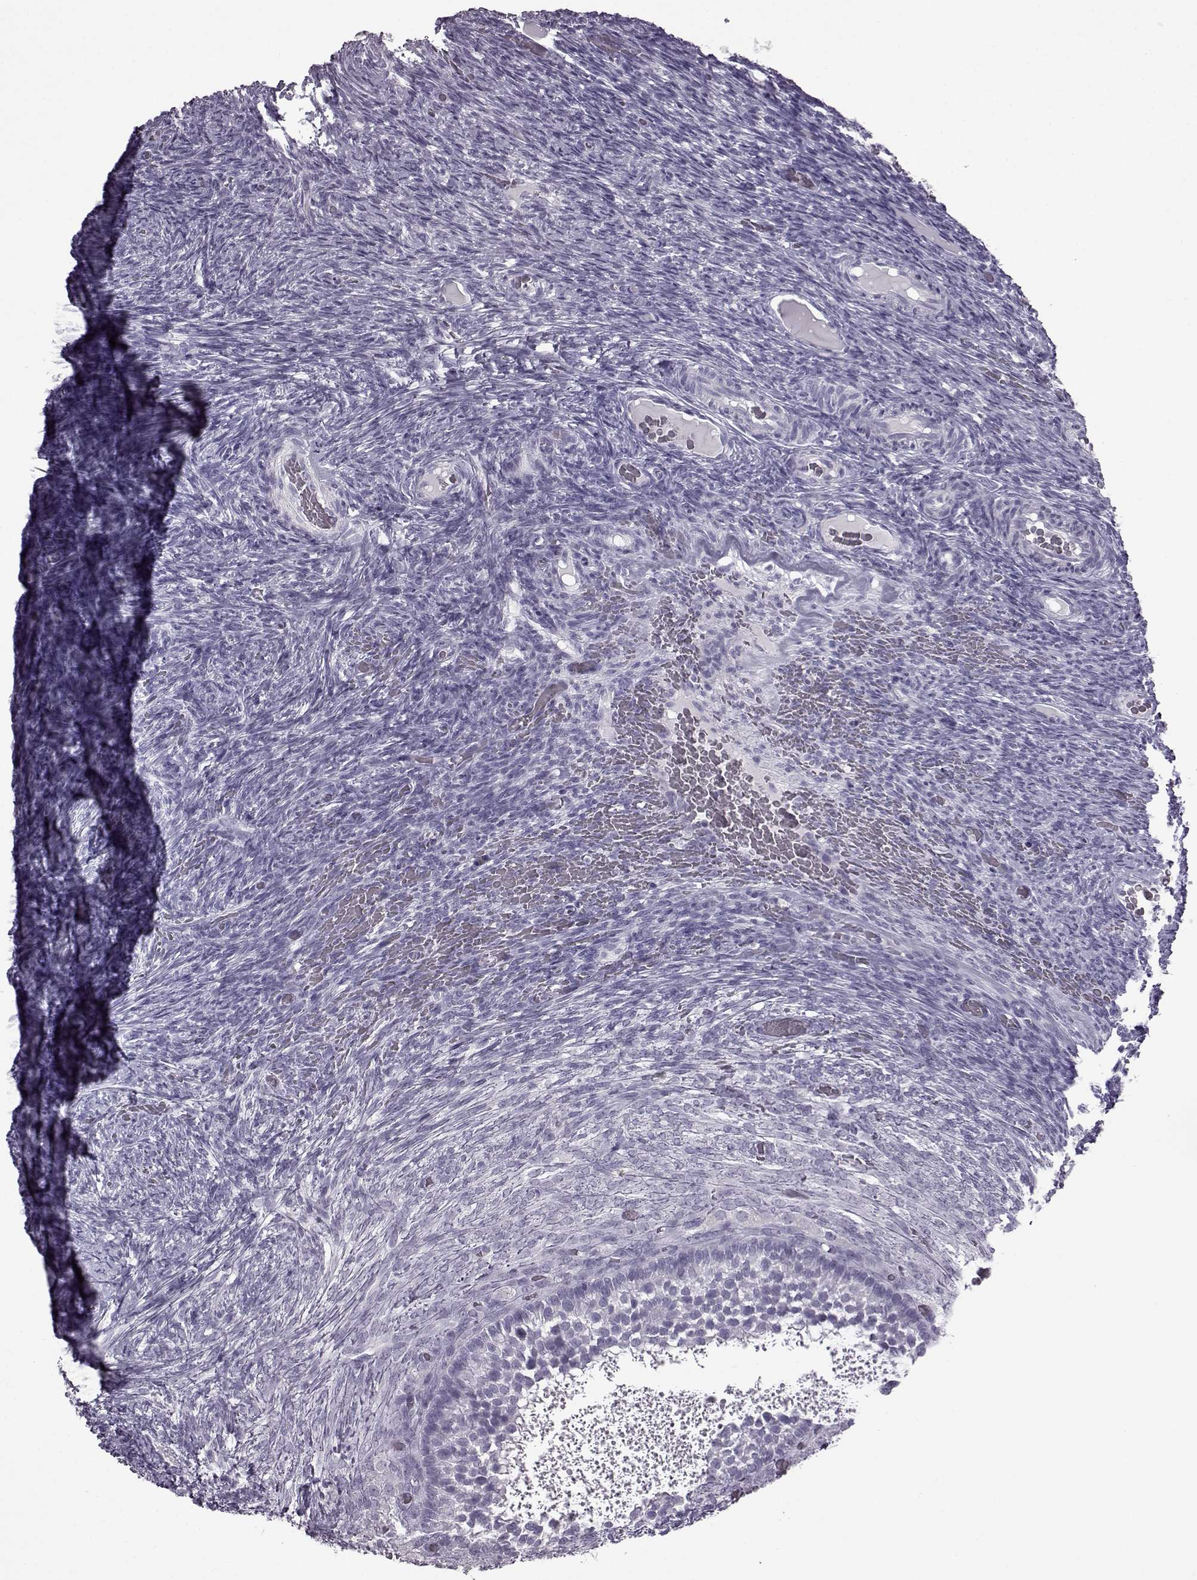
{"staining": {"intensity": "negative", "quantity": "none", "location": "none"}, "tissue": "ovary", "cell_type": "Follicle cells", "image_type": "normal", "snomed": [{"axis": "morphology", "description": "Normal tissue, NOS"}, {"axis": "topography", "description": "Ovary"}], "caption": "The immunohistochemistry (IHC) image has no significant expression in follicle cells of ovary.", "gene": "SLC28A2", "patient": {"sex": "female", "age": 34}}